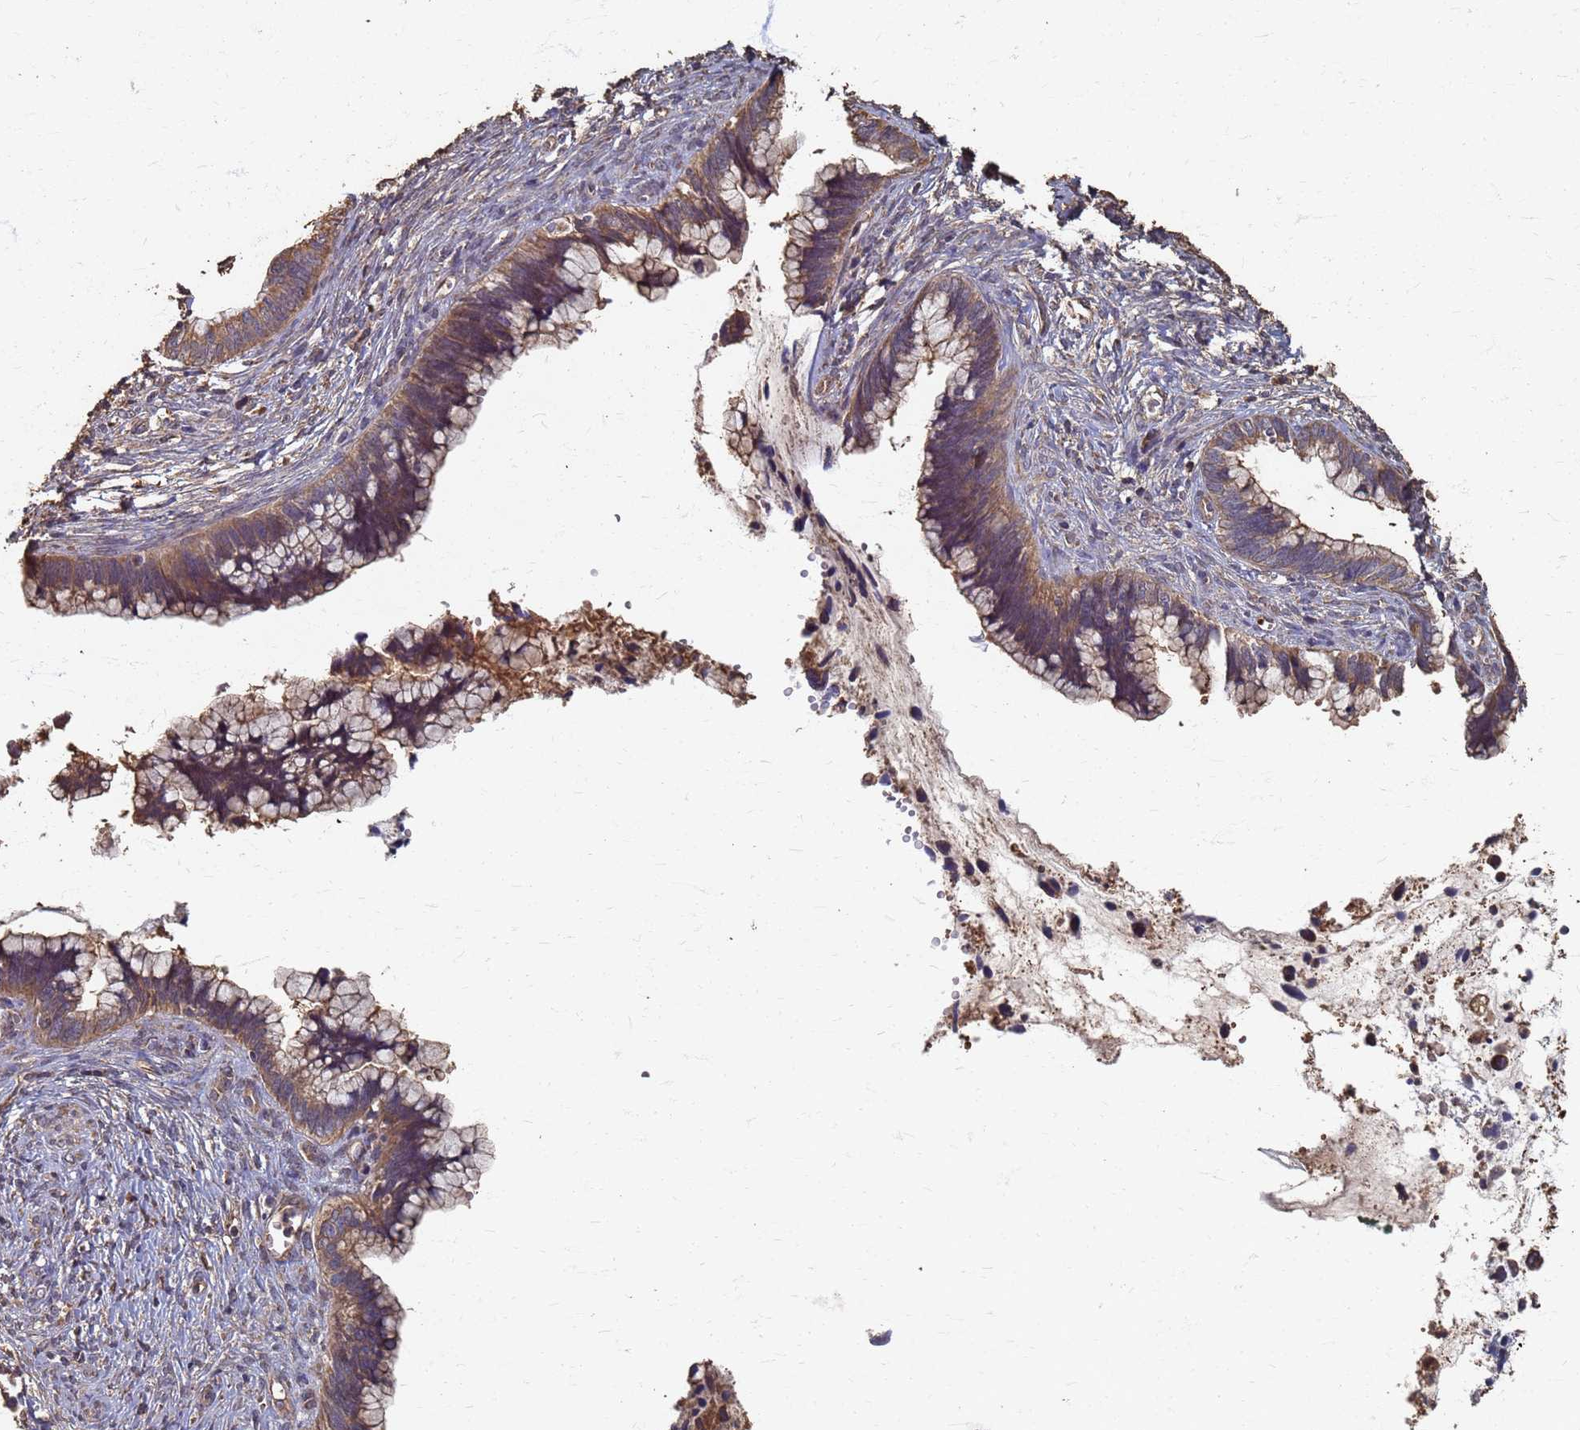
{"staining": {"intensity": "moderate", "quantity": ">75%", "location": "cytoplasmic/membranous"}, "tissue": "cervical cancer", "cell_type": "Tumor cells", "image_type": "cancer", "snomed": [{"axis": "morphology", "description": "Adenocarcinoma, NOS"}, {"axis": "topography", "description": "Cervix"}], "caption": "Protein analysis of adenocarcinoma (cervical) tissue reveals moderate cytoplasmic/membranous expression in about >75% of tumor cells.", "gene": "DPH5", "patient": {"sex": "female", "age": 44}}